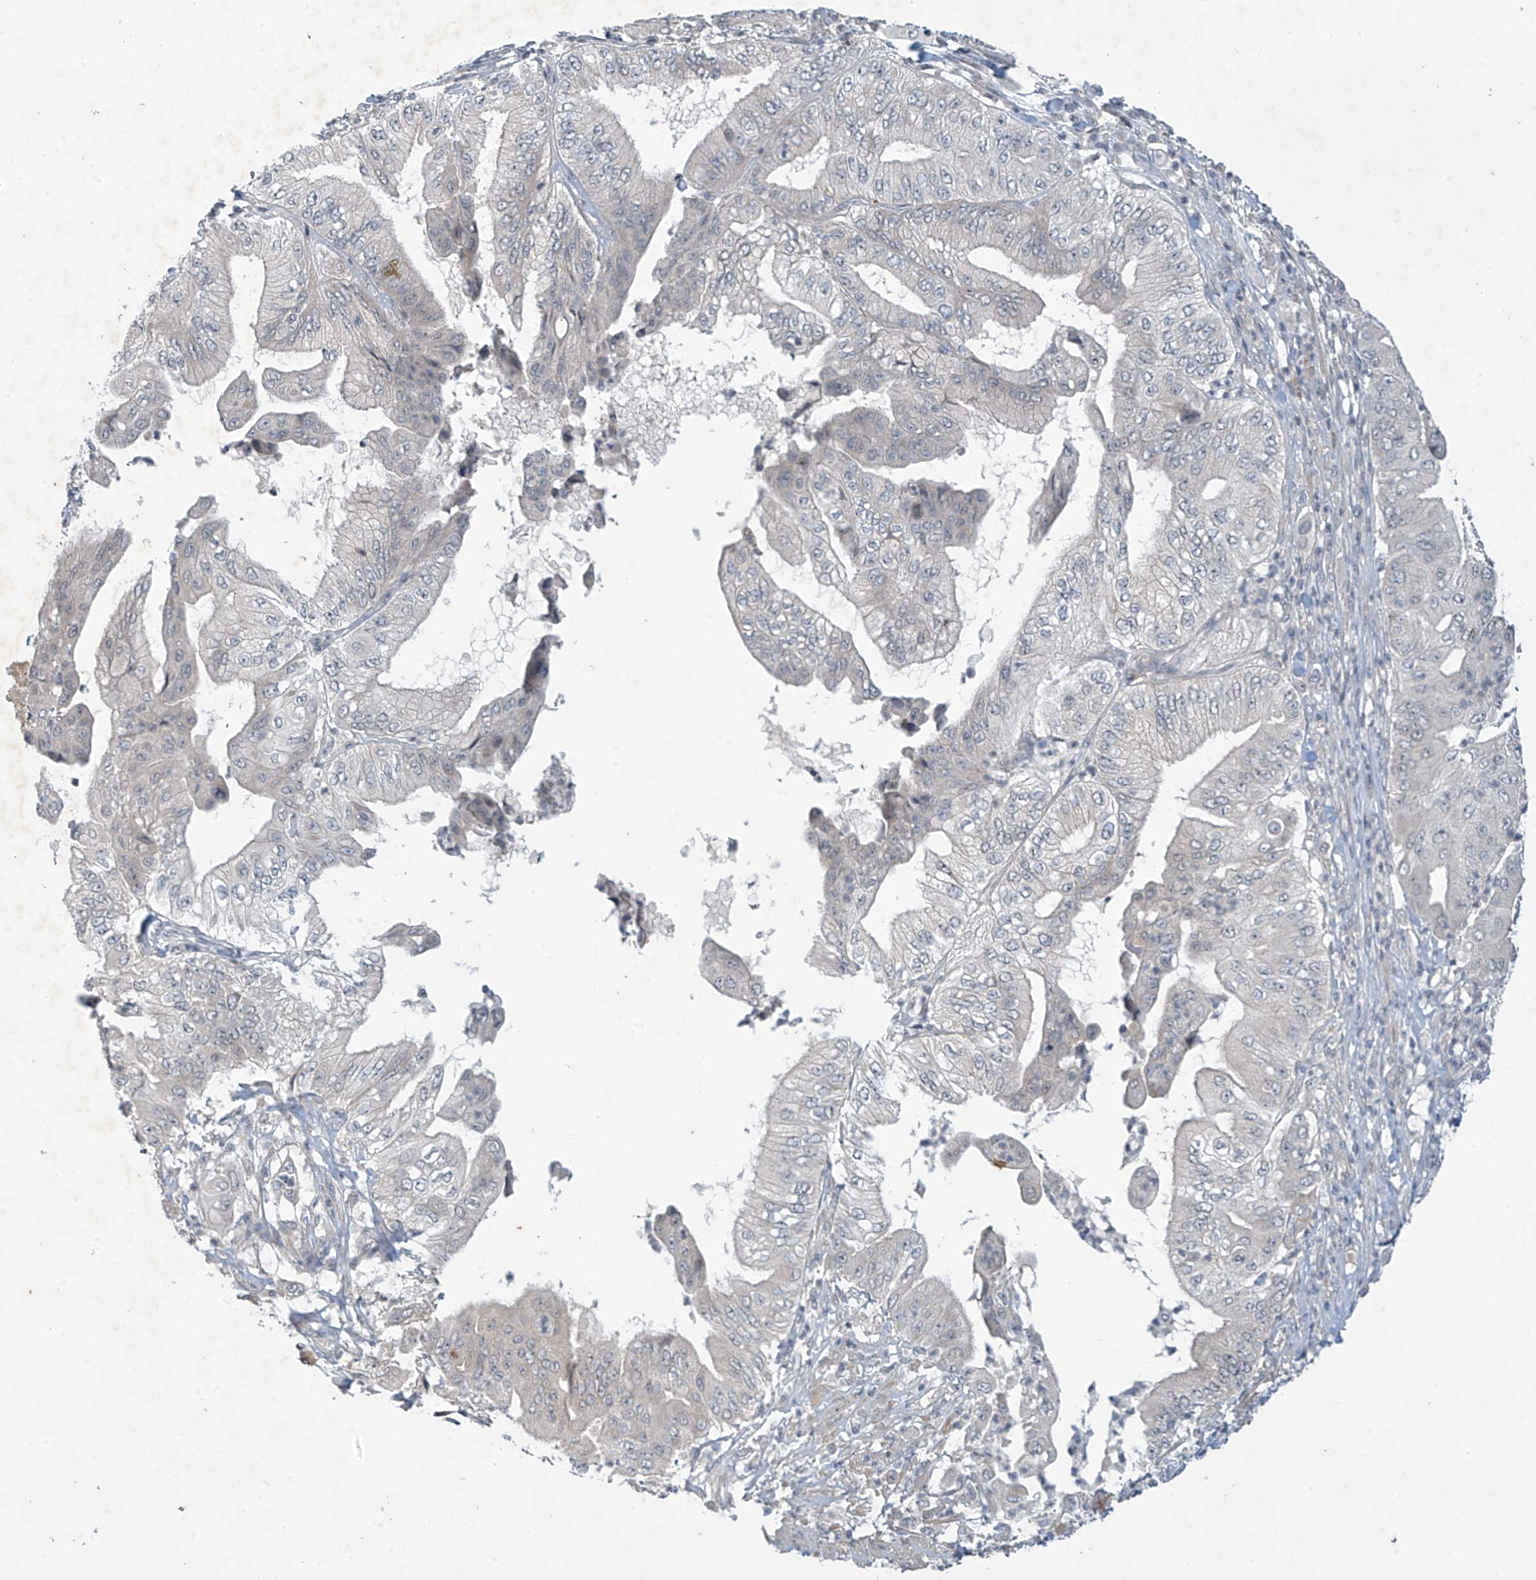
{"staining": {"intensity": "negative", "quantity": "none", "location": "none"}, "tissue": "pancreatic cancer", "cell_type": "Tumor cells", "image_type": "cancer", "snomed": [{"axis": "morphology", "description": "Adenocarcinoma, NOS"}, {"axis": "topography", "description": "Pancreas"}], "caption": "Immunohistochemical staining of human adenocarcinoma (pancreatic) shows no significant expression in tumor cells.", "gene": "DGKQ", "patient": {"sex": "female", "age": 77}}